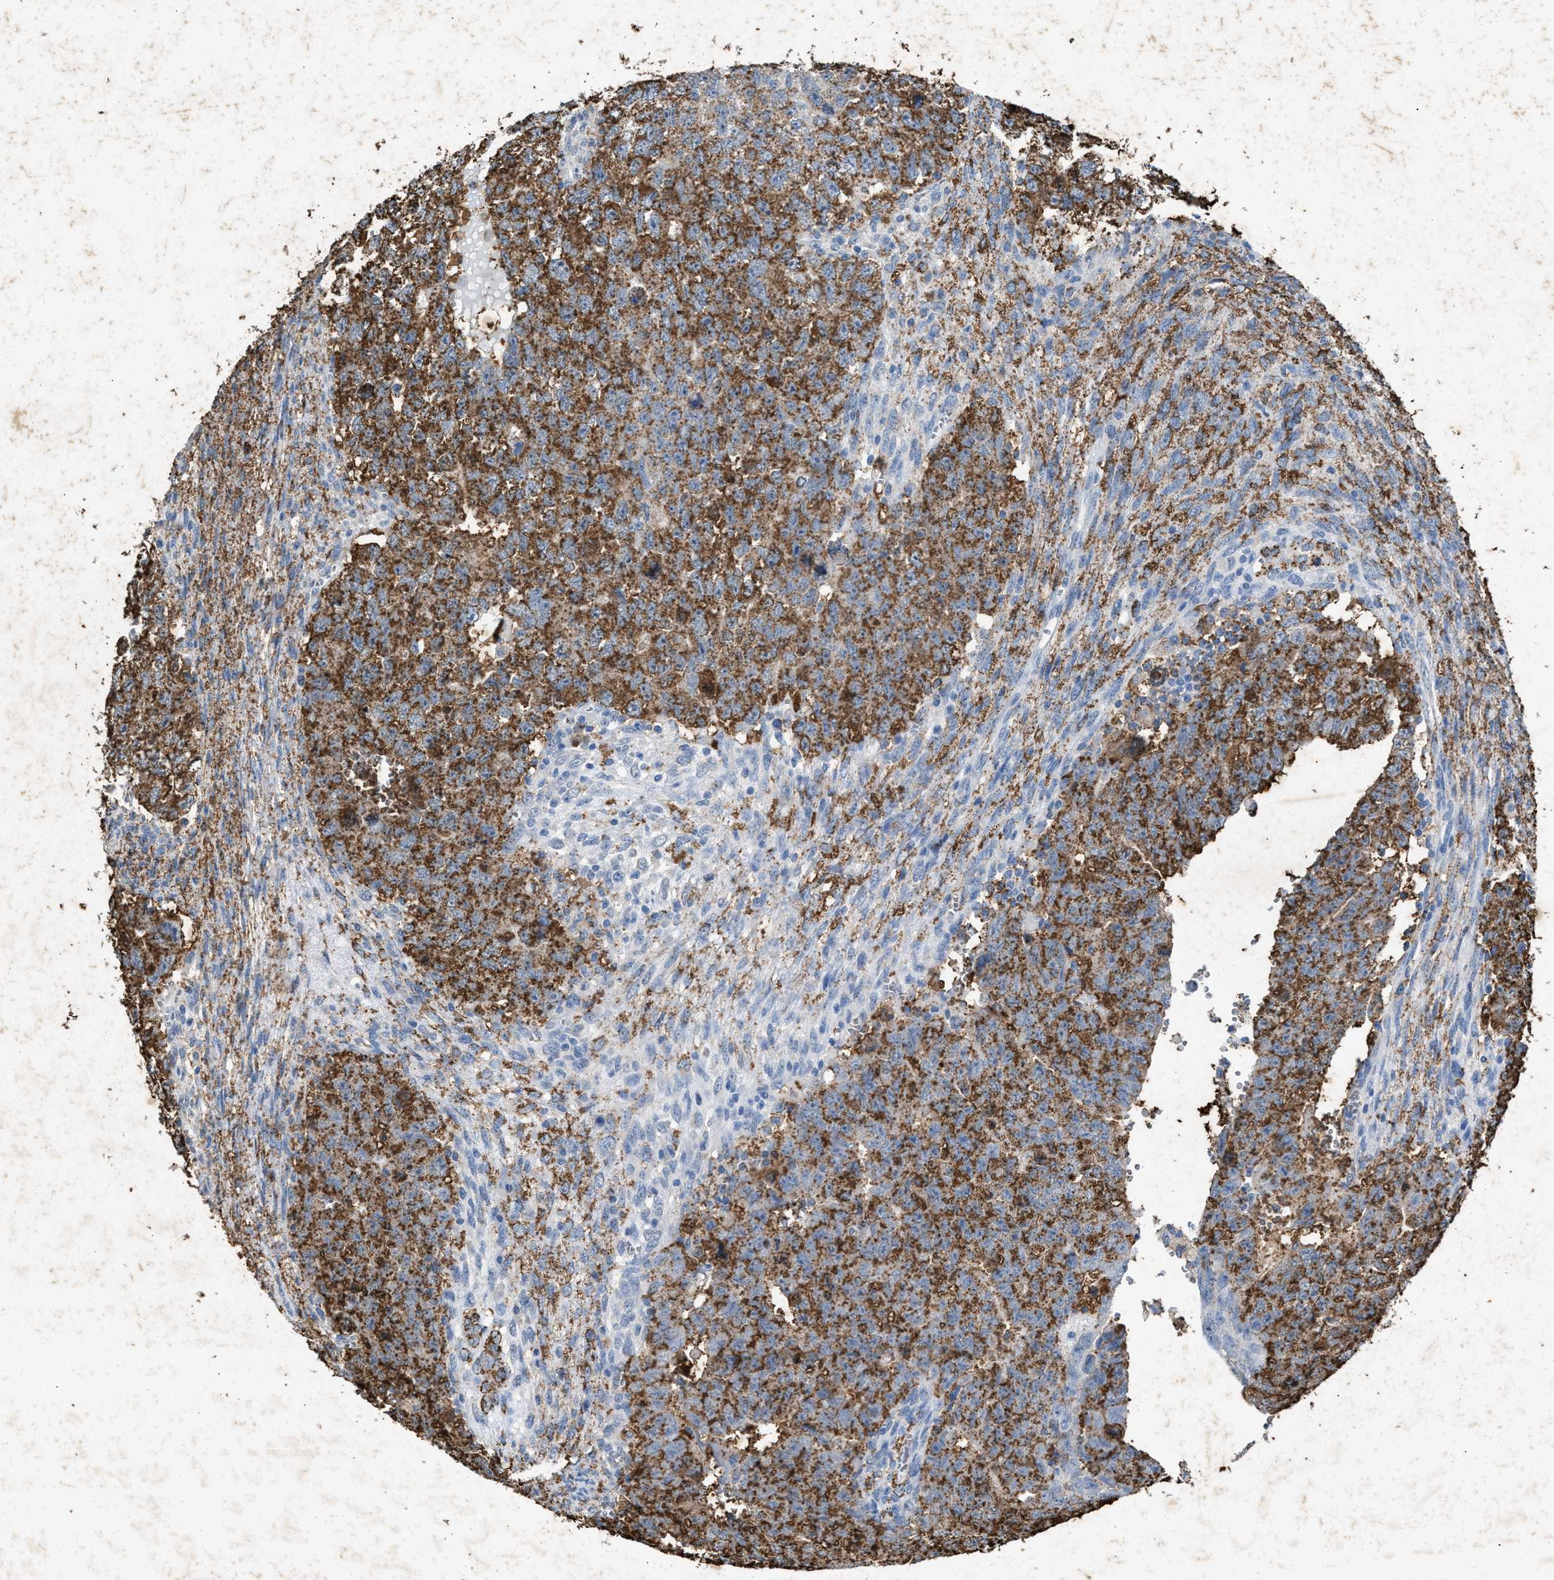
{"staining": {"intensity": "moderate", "quantity": ">75%", "location": "cytoplasmic/membranous"}, "tissue": "testis cancer", "cell_type": "Tumor cells", "image_type": "cancer", "snomed": [{"axis": "morphology", "description": "Seminoma, NOS"}, {"axis": "morphology", "description": "Carcinoma, Embryonal, NOS"}, {"axis": "topography", "description": "Testis"}], "caption": "Human seminoma (testis) stained with a brown dye exhibits moderate cytoplasmic/membranous positive staining in approximately >75% of tumor cells.", "gene": "LTB4R2", "patient": {"sex": "male", "age": 38}}